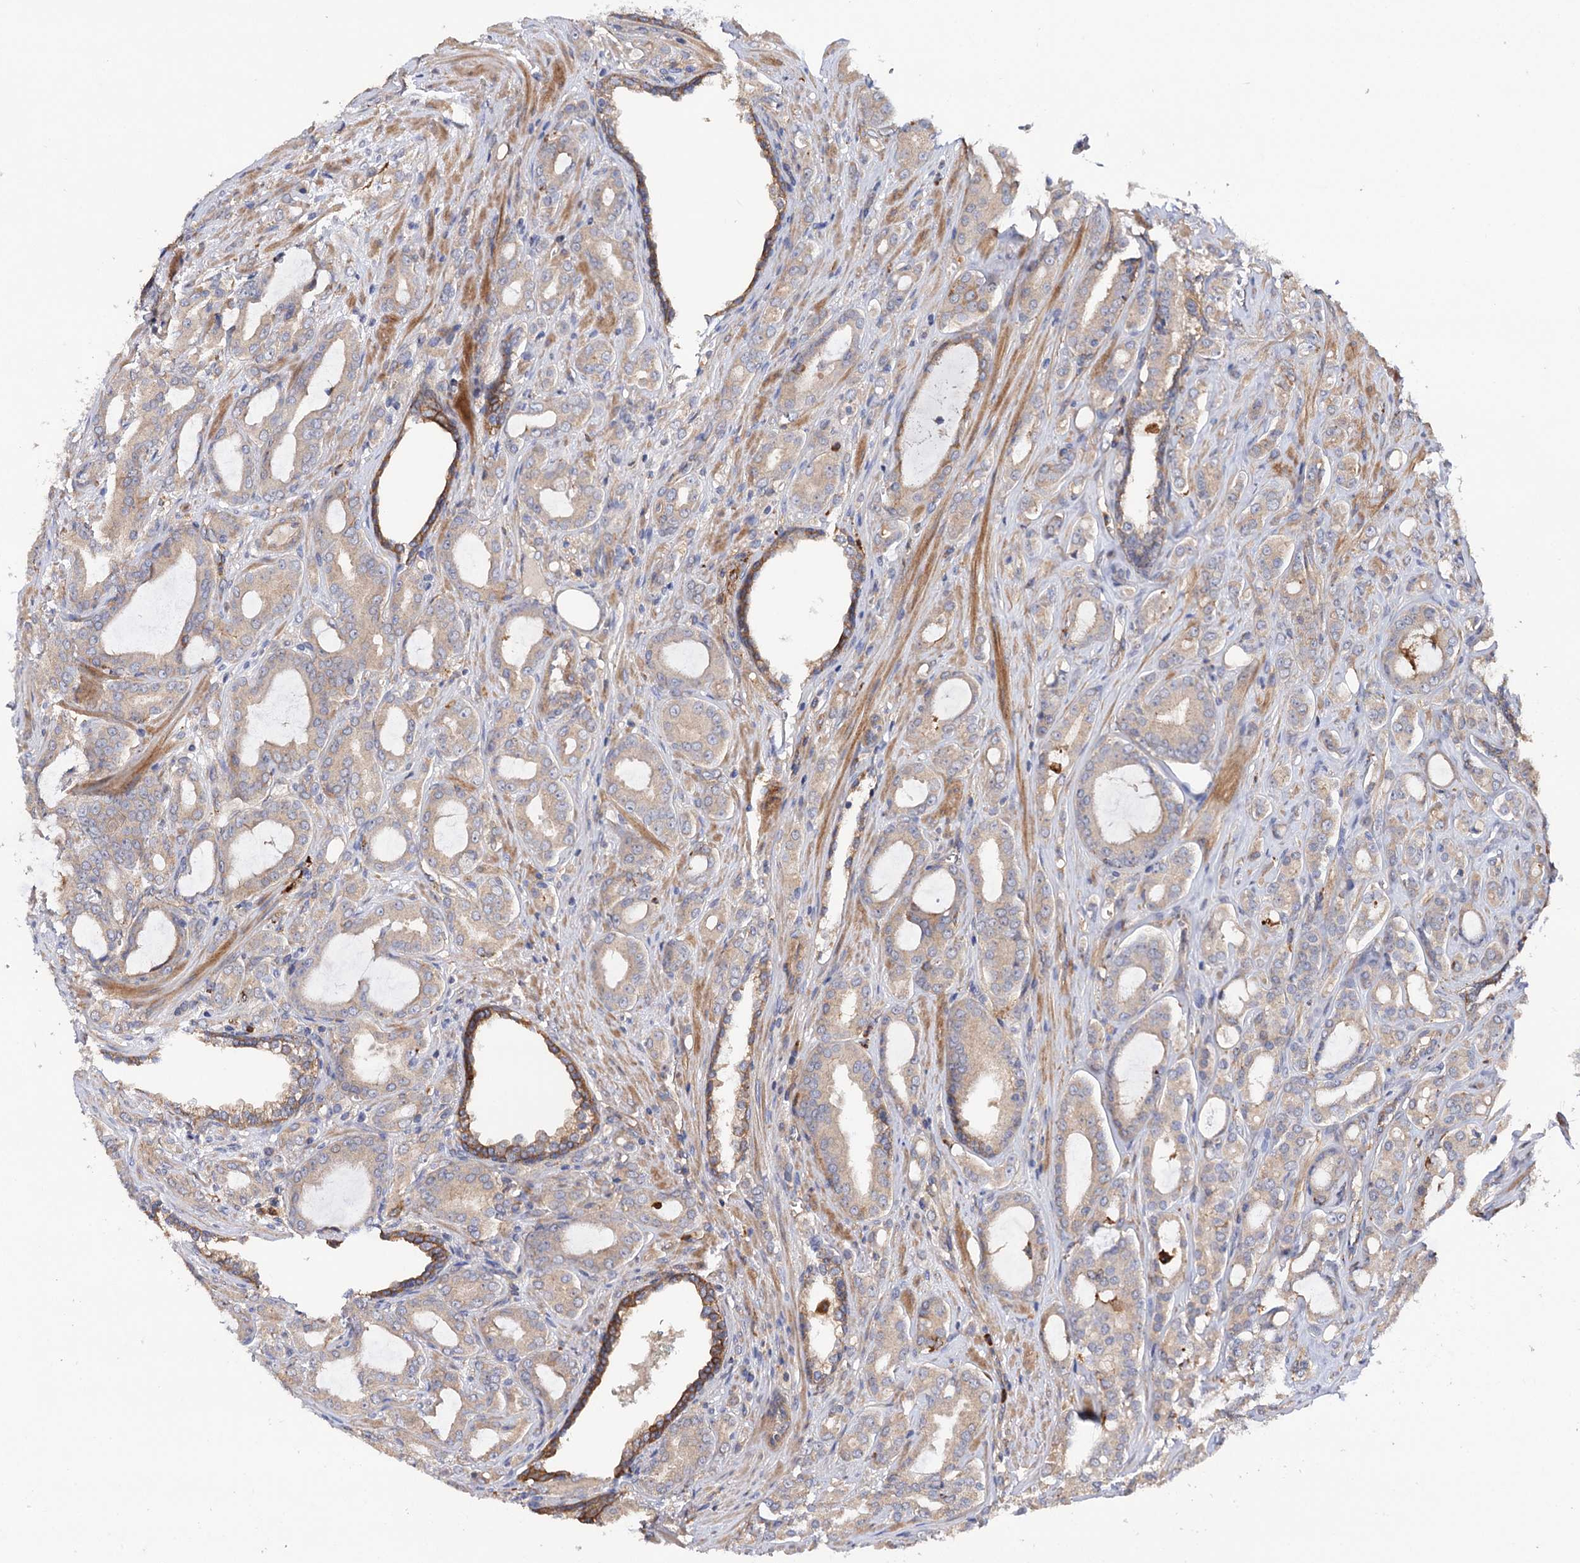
{"staining": {"intensity": "negative", "quantity": "none", "location": "none"}, "tissue": "prostate cancer", "cell_type": "Tumor cells", "image_type": "cancer", "snomed": [{"axis": "morphology", "description": "Adenocarcinoma, High grade"}, {"axis": "topography", "description": "Prostate"}], "caption": "A photomicrograph of human prostate cancer is negative for staining in tumor cells.", "gene": "CSAD", "patient": {"sex": "male", "age": 72}}